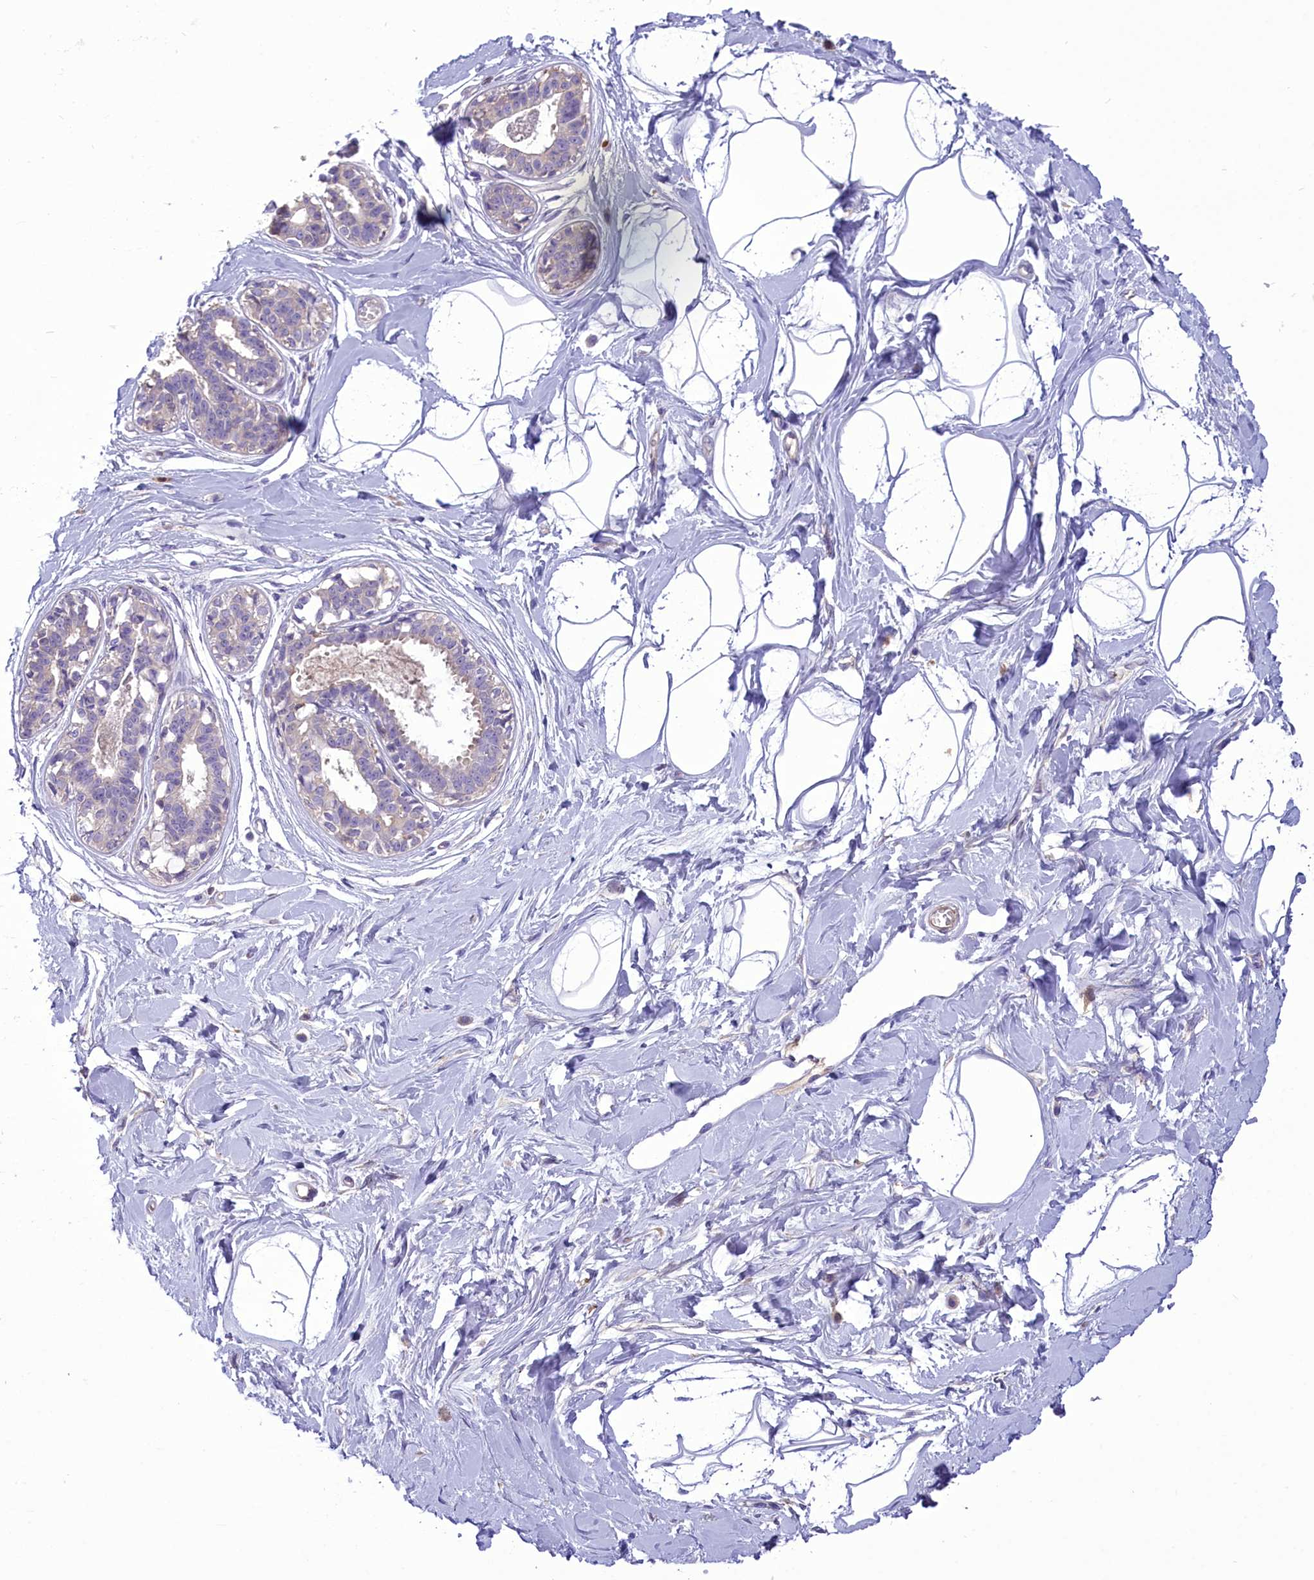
{"staining": {"intensity": "negative", "quantity": "none", "location": "none"}, "tissue": "breast", "cell_type": "Adipocytes", "image_type": "normal", "snomed": [{"axis": "morphology", "description": "Normal tissue, NOS"}, {"axis": "topography", "description": "Breast"}], "caption": "IHC photomicrograph of unremarkable breast: human breast stained with DAB reveals no significant protein staining in adipocytes. (DAB (3,3'-diaminobenzidine) immunohistochemistry with hematoxylin counter stain).", "gene": "FAM149B1", "patient": {"sex": "female", "age": 45}}